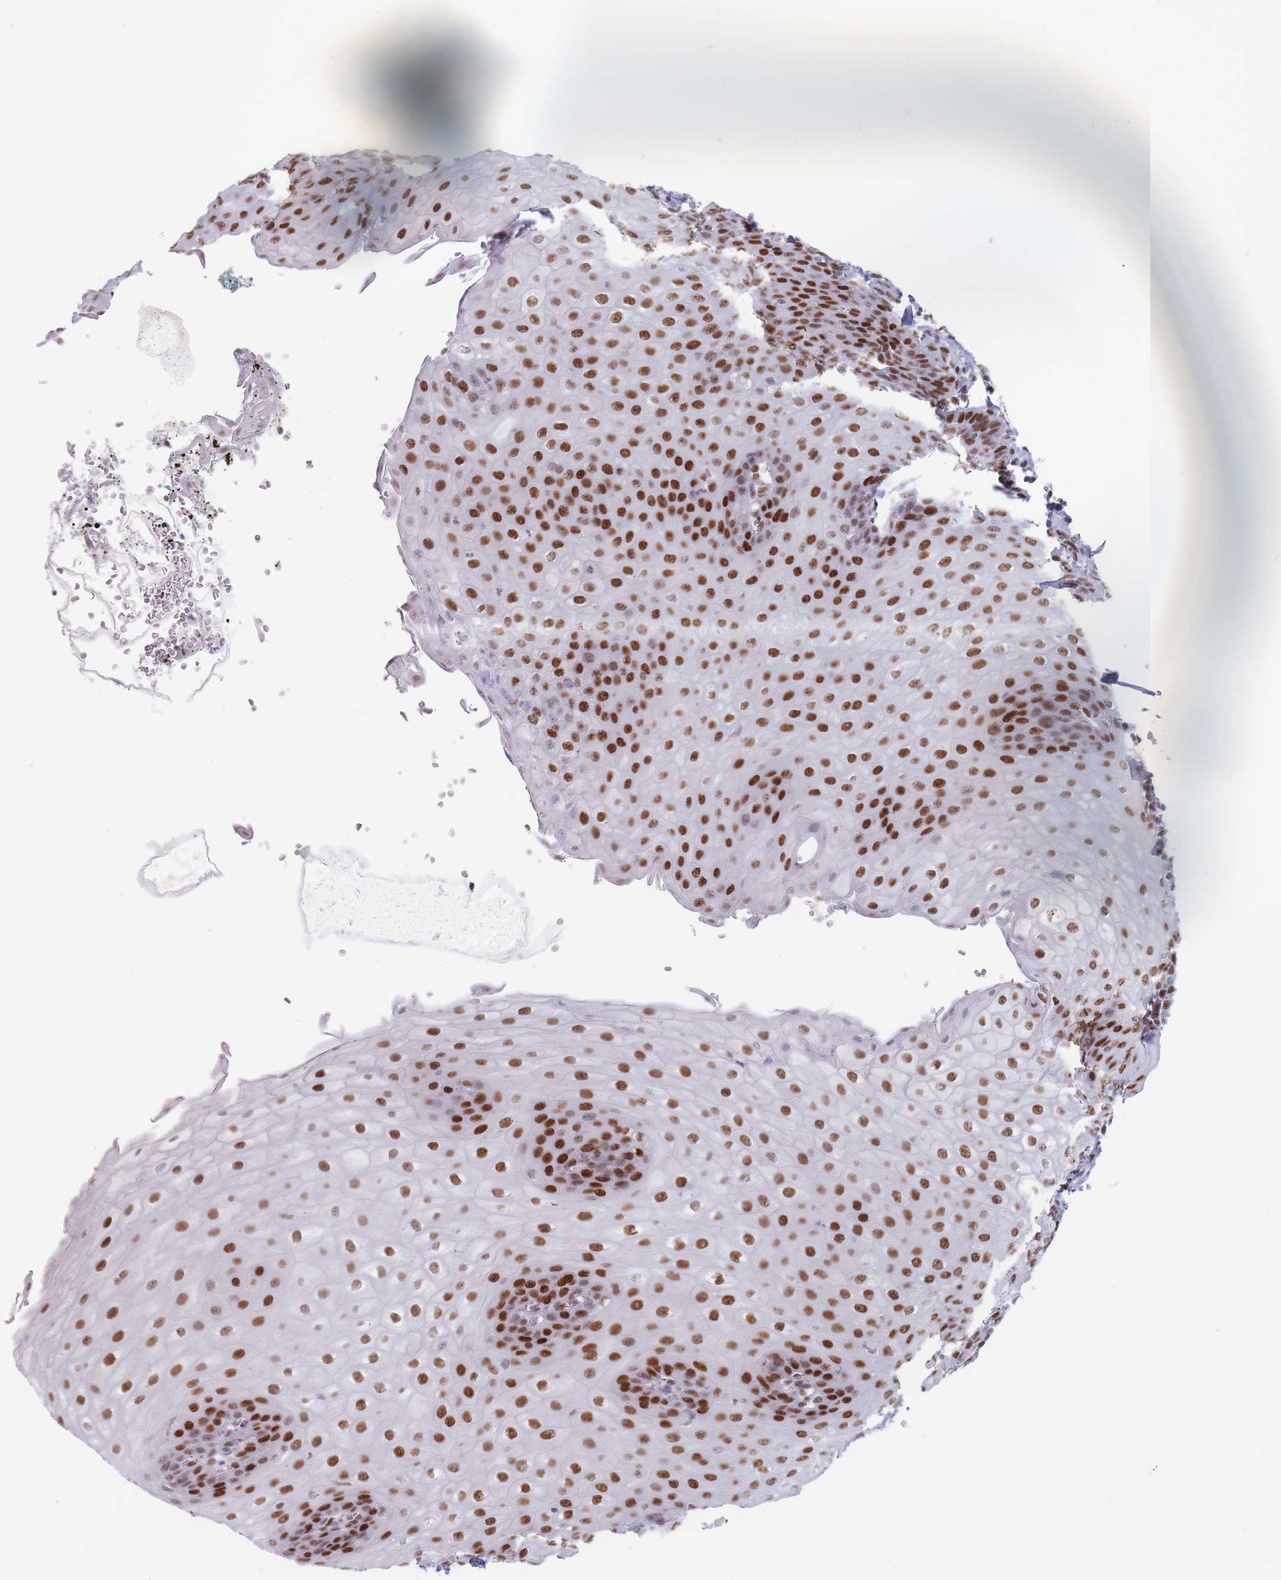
{"staining": {"intensity": "moderate", "quantity": ">75%", "location": "nuclear"}, "tissue": "esophagus", "cell_type": "Squamous epithelial cells", "image_type": "normal", "snomed": [{"axis": "morphology", "description": "Normal tissue, NOS"}, {"axis": "topography", "description": "Esophagus"}], "caption": "Immunohistochemical staining of normal human esophagus reveals medium levels of moderate nuclear expression in about >75% of squamous epithelial cells. (Brightfield microscopy of DAB IHC at high magnification).", "gene": "SAFB2", "patient": {"sex": "male", "age": 71}}